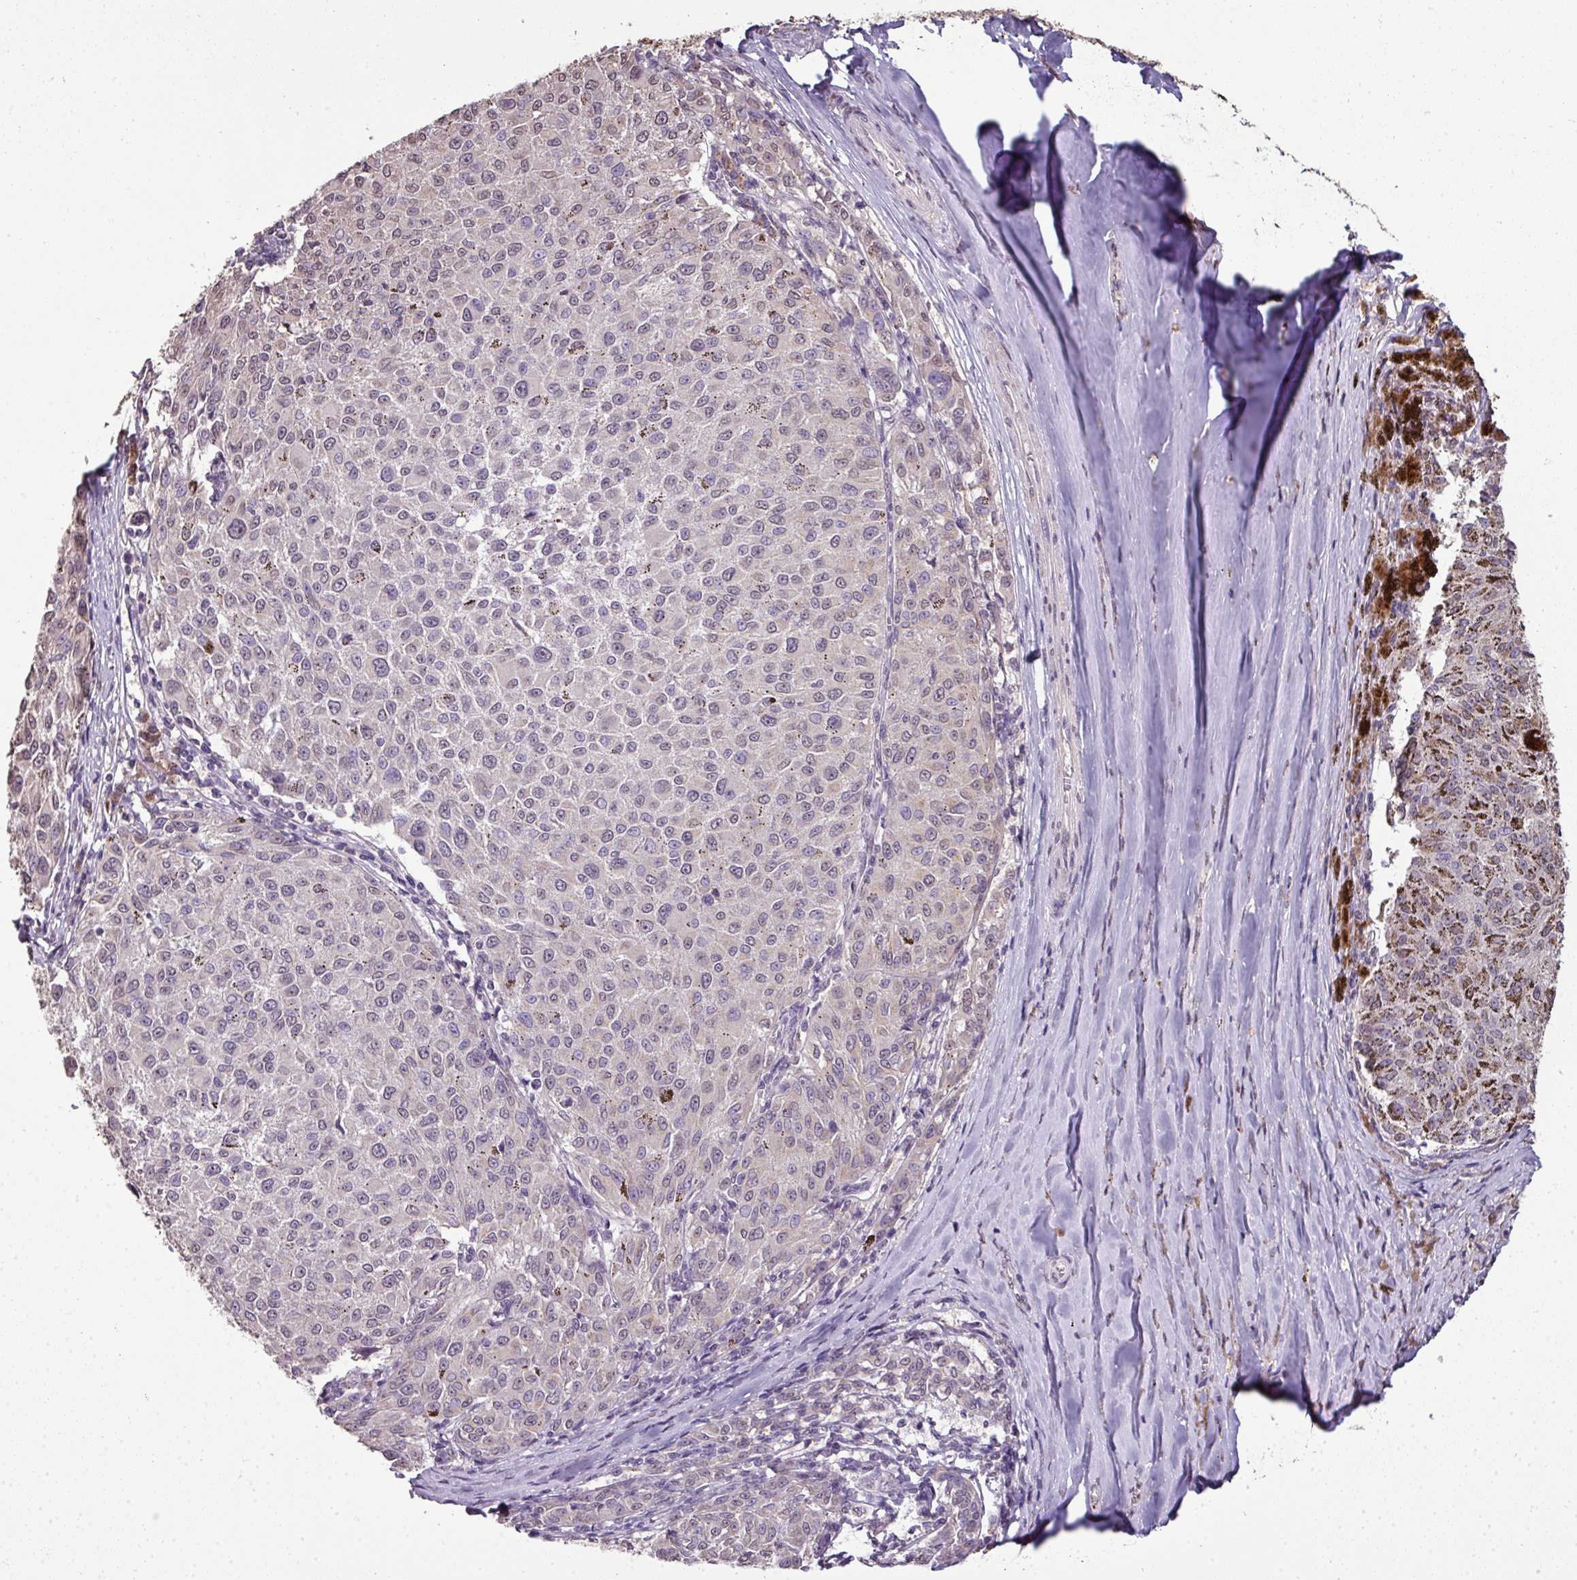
{"staining": {"intensity": "negative", "quantity": "none", "location": "none"}, "tissue": "melanoma", "cell_type": "Tumor cells", "image_type": "cancer", "snomed": [{"axis": "morphology", "description": "Malignant melanoma, NOS"}, {"axis": "topography", "description": "Skin"}], "caption": "The immunohistochemistry image has no significant staining in tumor cells of malignant melanoma tissue.", "gene": "JPH2", "patient": {"sex": "female", "age": 72}}